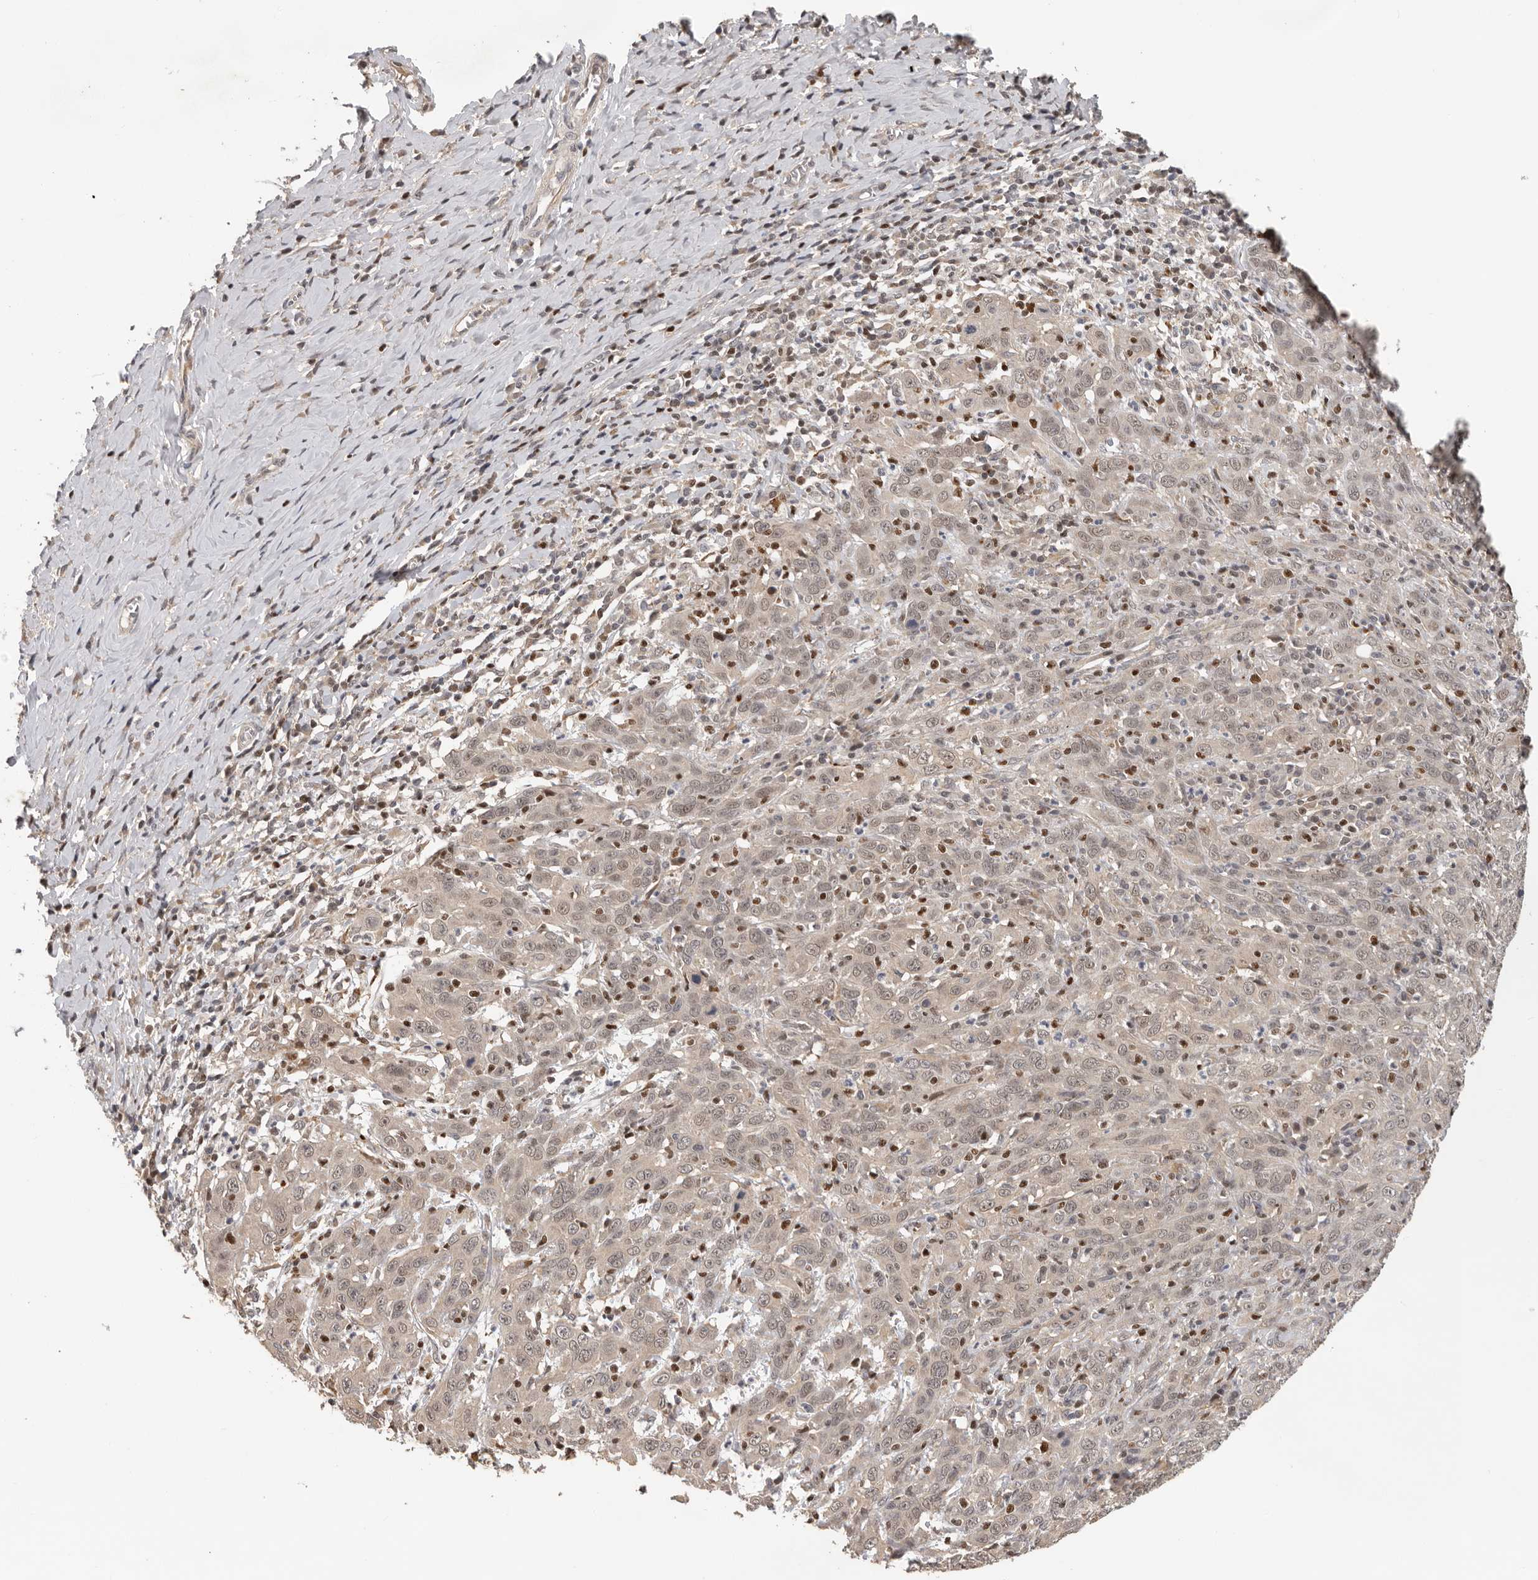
{"staining": {"intensity": "weak", "quantity": ">75%", "location": "nuclear"}, "tissue": "cervical cancer", "cell_type": "Tumor cells", "image_type": "cancer", "snomed": [{"axis": "morphology", "description": "Squamous cell carcinoma, NOS"}, {"axis": "topography", "description": "Cervix"}], "caption": "Cervical cancer (squamous cell carcinoma) stained with DAB (3,3'-diaminobenzidine) immunohistochemistry (IHC) shows low levels of weak nuclear staining in about >75% of tumor cells. (IHC, brightfield microscopy, high magnification).", "gene": "HENMT1", "patient": {"sex": "female", "age": 46}}